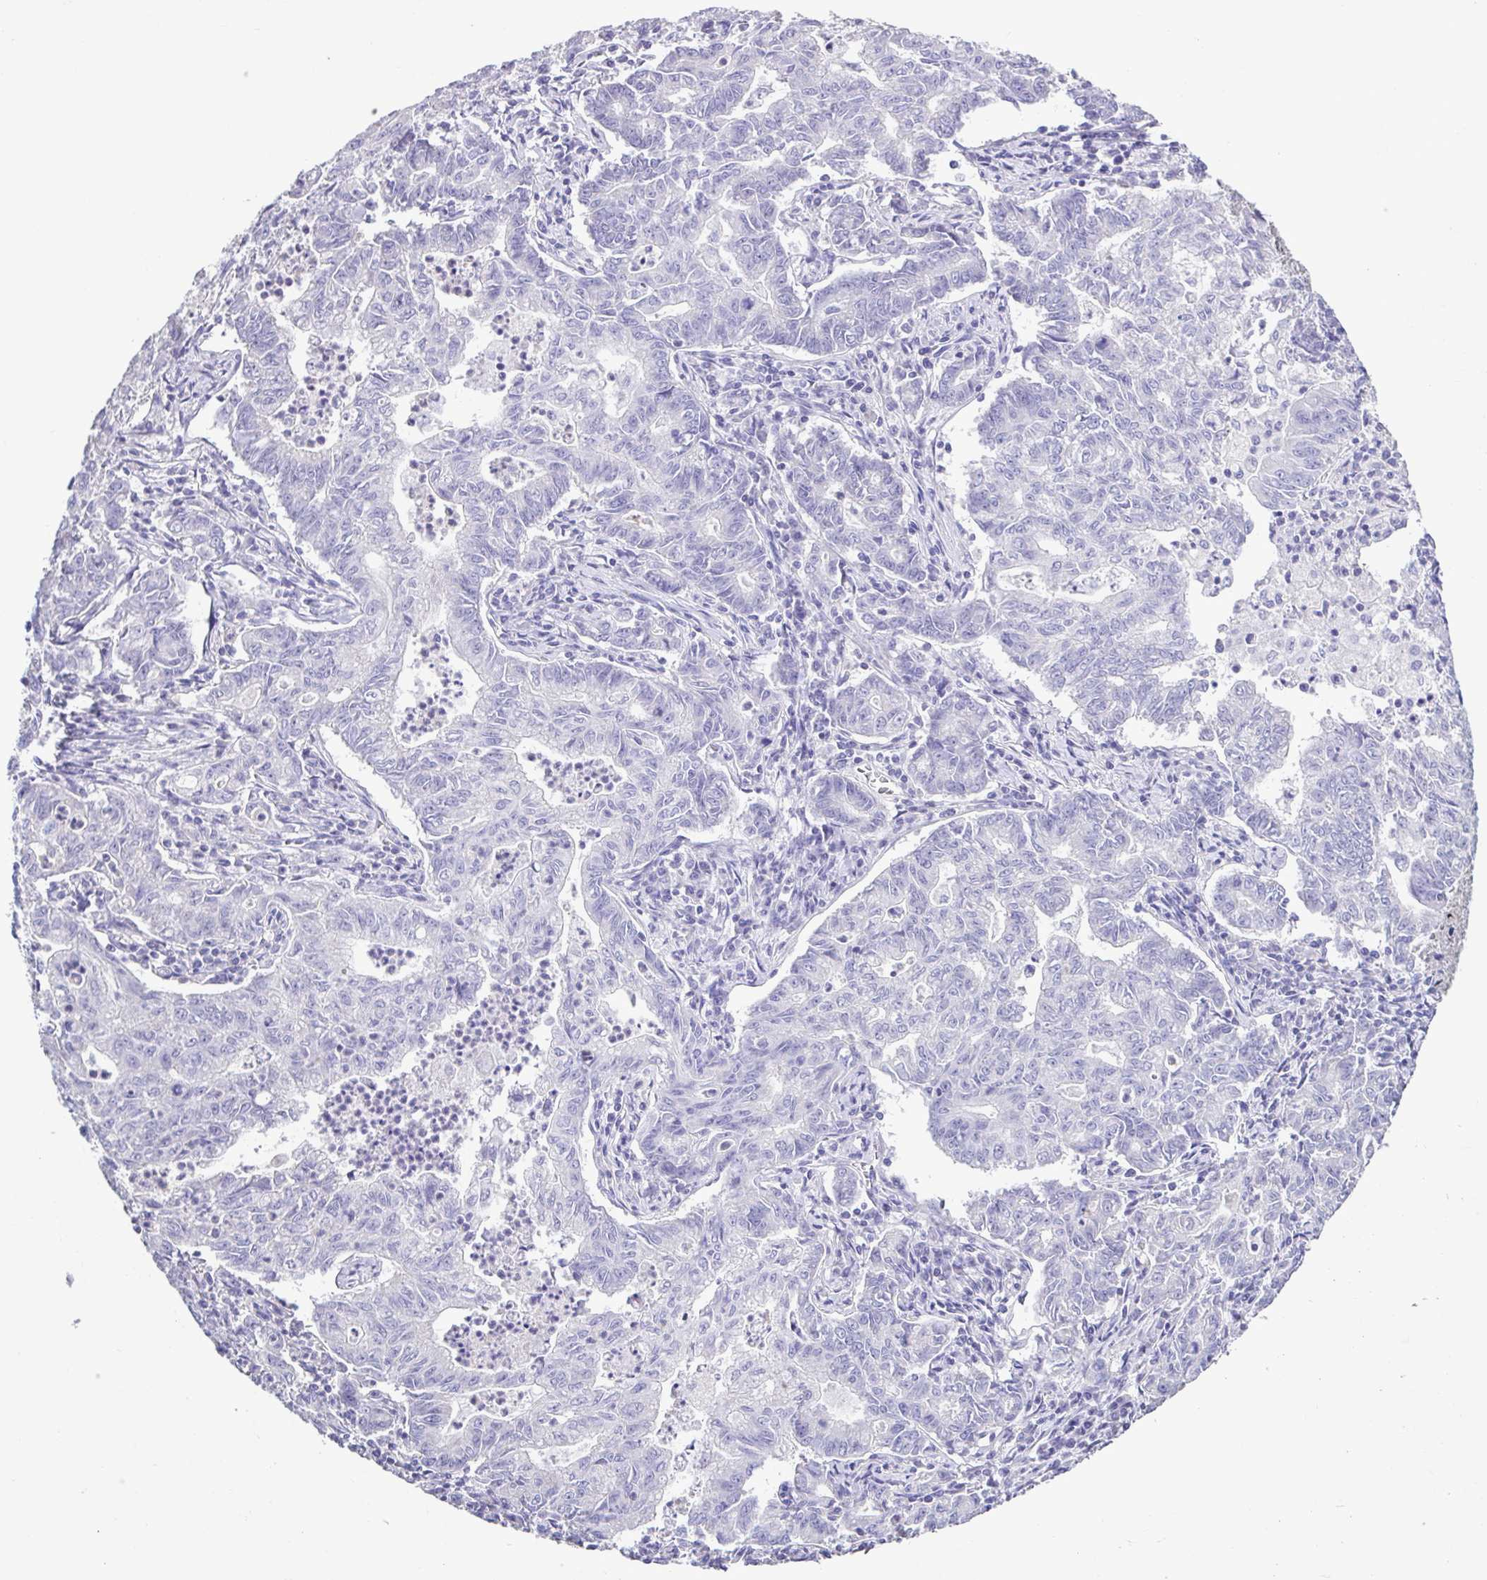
{"staining": {"intensity": "negative", "quantity": "none", "location": "none"}, "tissue": "stomach cancer", "cell_type": "Tumor cells", "image_type": "cancer", "snomed": [{"axis": "morphology", "description": "Adenocarcinoma, NOS"}, {"axis": "topography", "description": "Stomach, upper"}], "caption": "This is an immunohistochemistry (IHC) histopathology image of stomach cancer. There is no staining in tumor cells.", "gene": "PLA2G4E", "patient": {"sex": "female", "age": 79}}